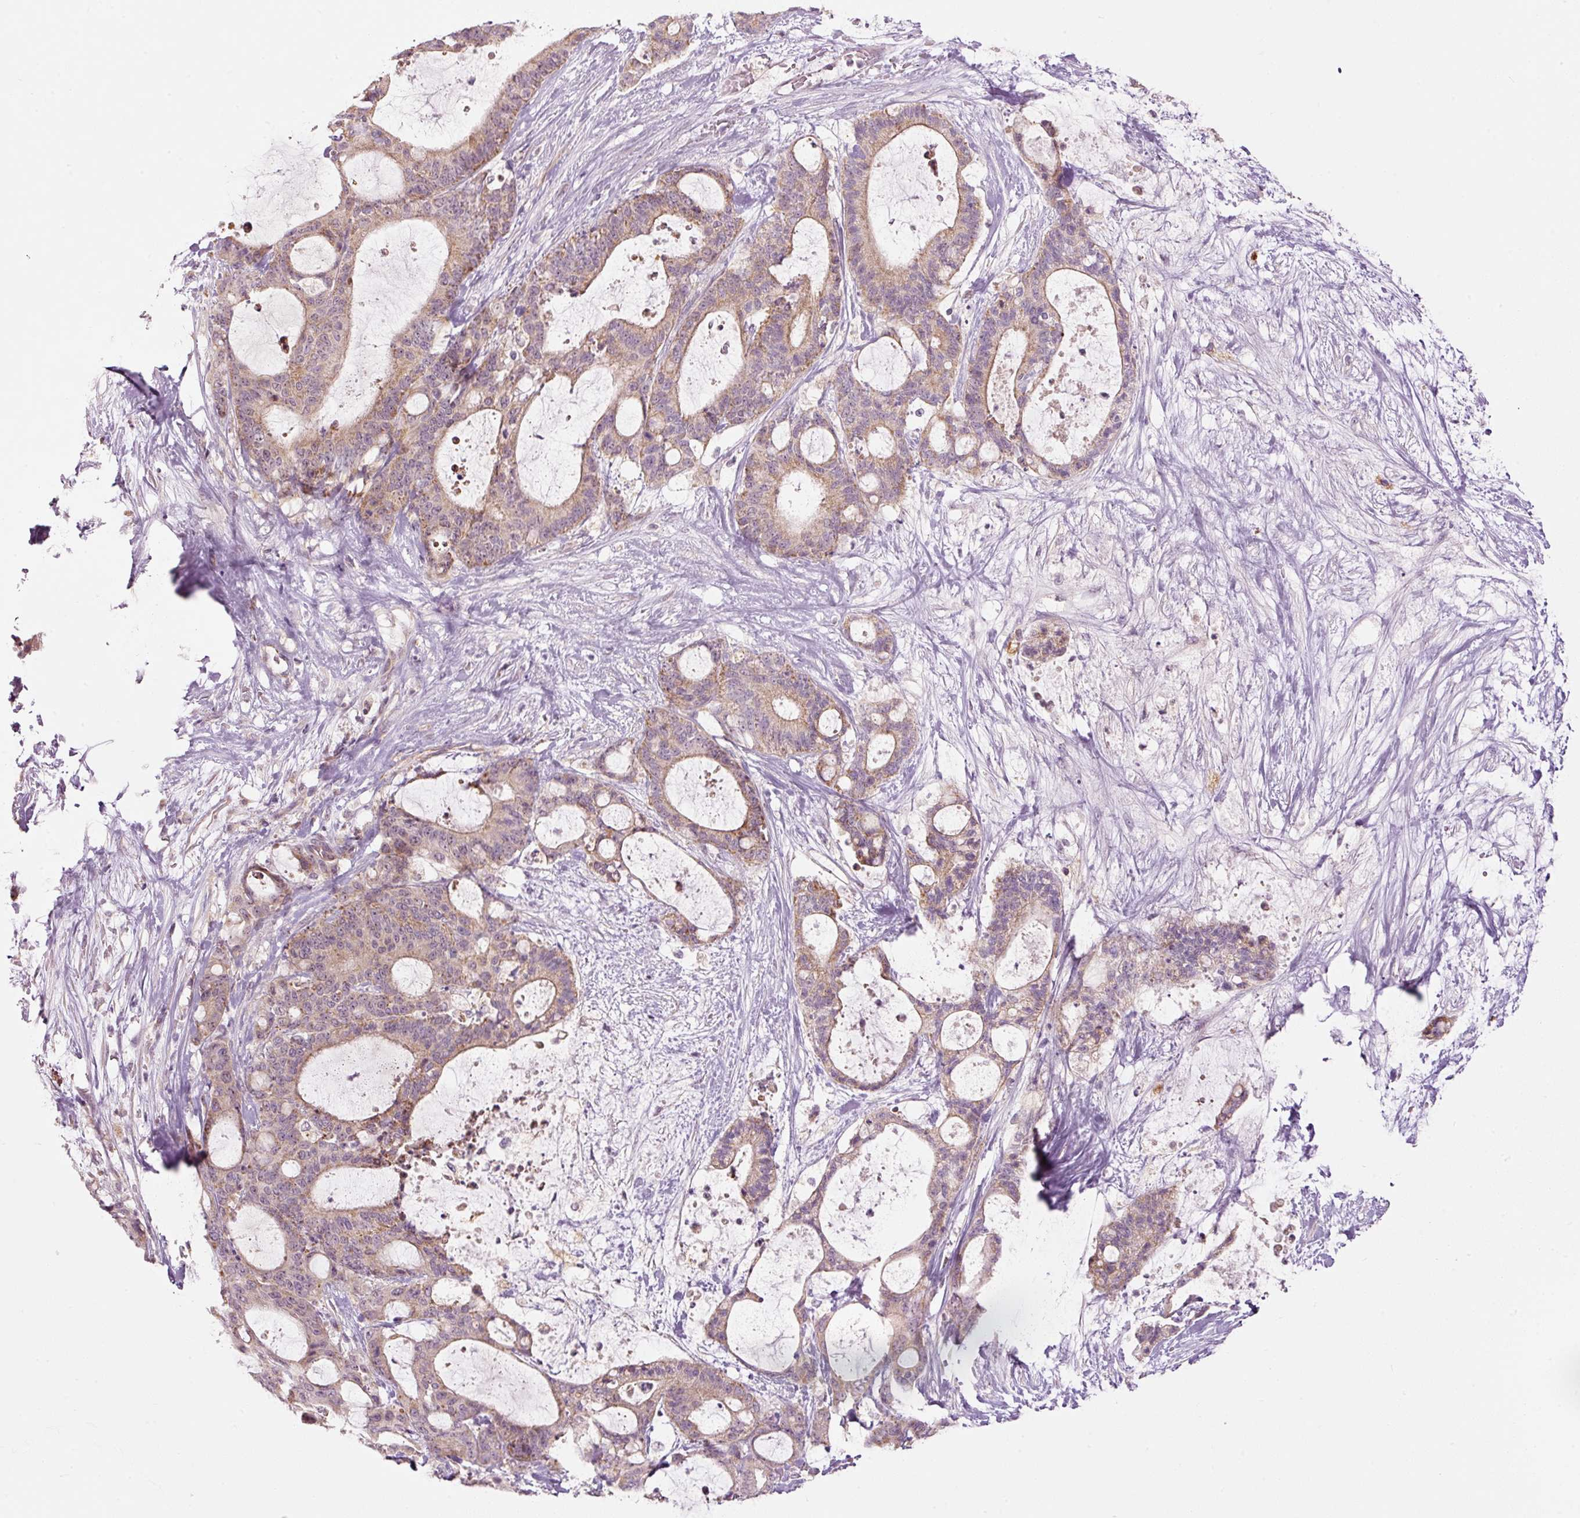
{"staining": {"intensity": "moderate", "quantity": ">75%", "location": "cytoplasmic/membranous"}, "tissue": "liver cancer", "cell_type": "Tumor cells", "image_type": "cancer", "snomed": [{"axis": "morphology", "description": "Normal tissue, NOS"}, {"axis": "morphology", "description": "Cholangiocarcinoma"}, {"axis": "topography", "description": "Liver"}, {"axis": "topography", "description": "Peripheral nerve tissue"}], "caption": "Cholangiocarcinoma (liver) was stained to show a protein in brown. There is medium levels of moderate cytoplasmic/membranous staining in approximately >75% of tumor cells.", "gene": "CDC20B", "patient": {"sex": "female", "age": 73}}